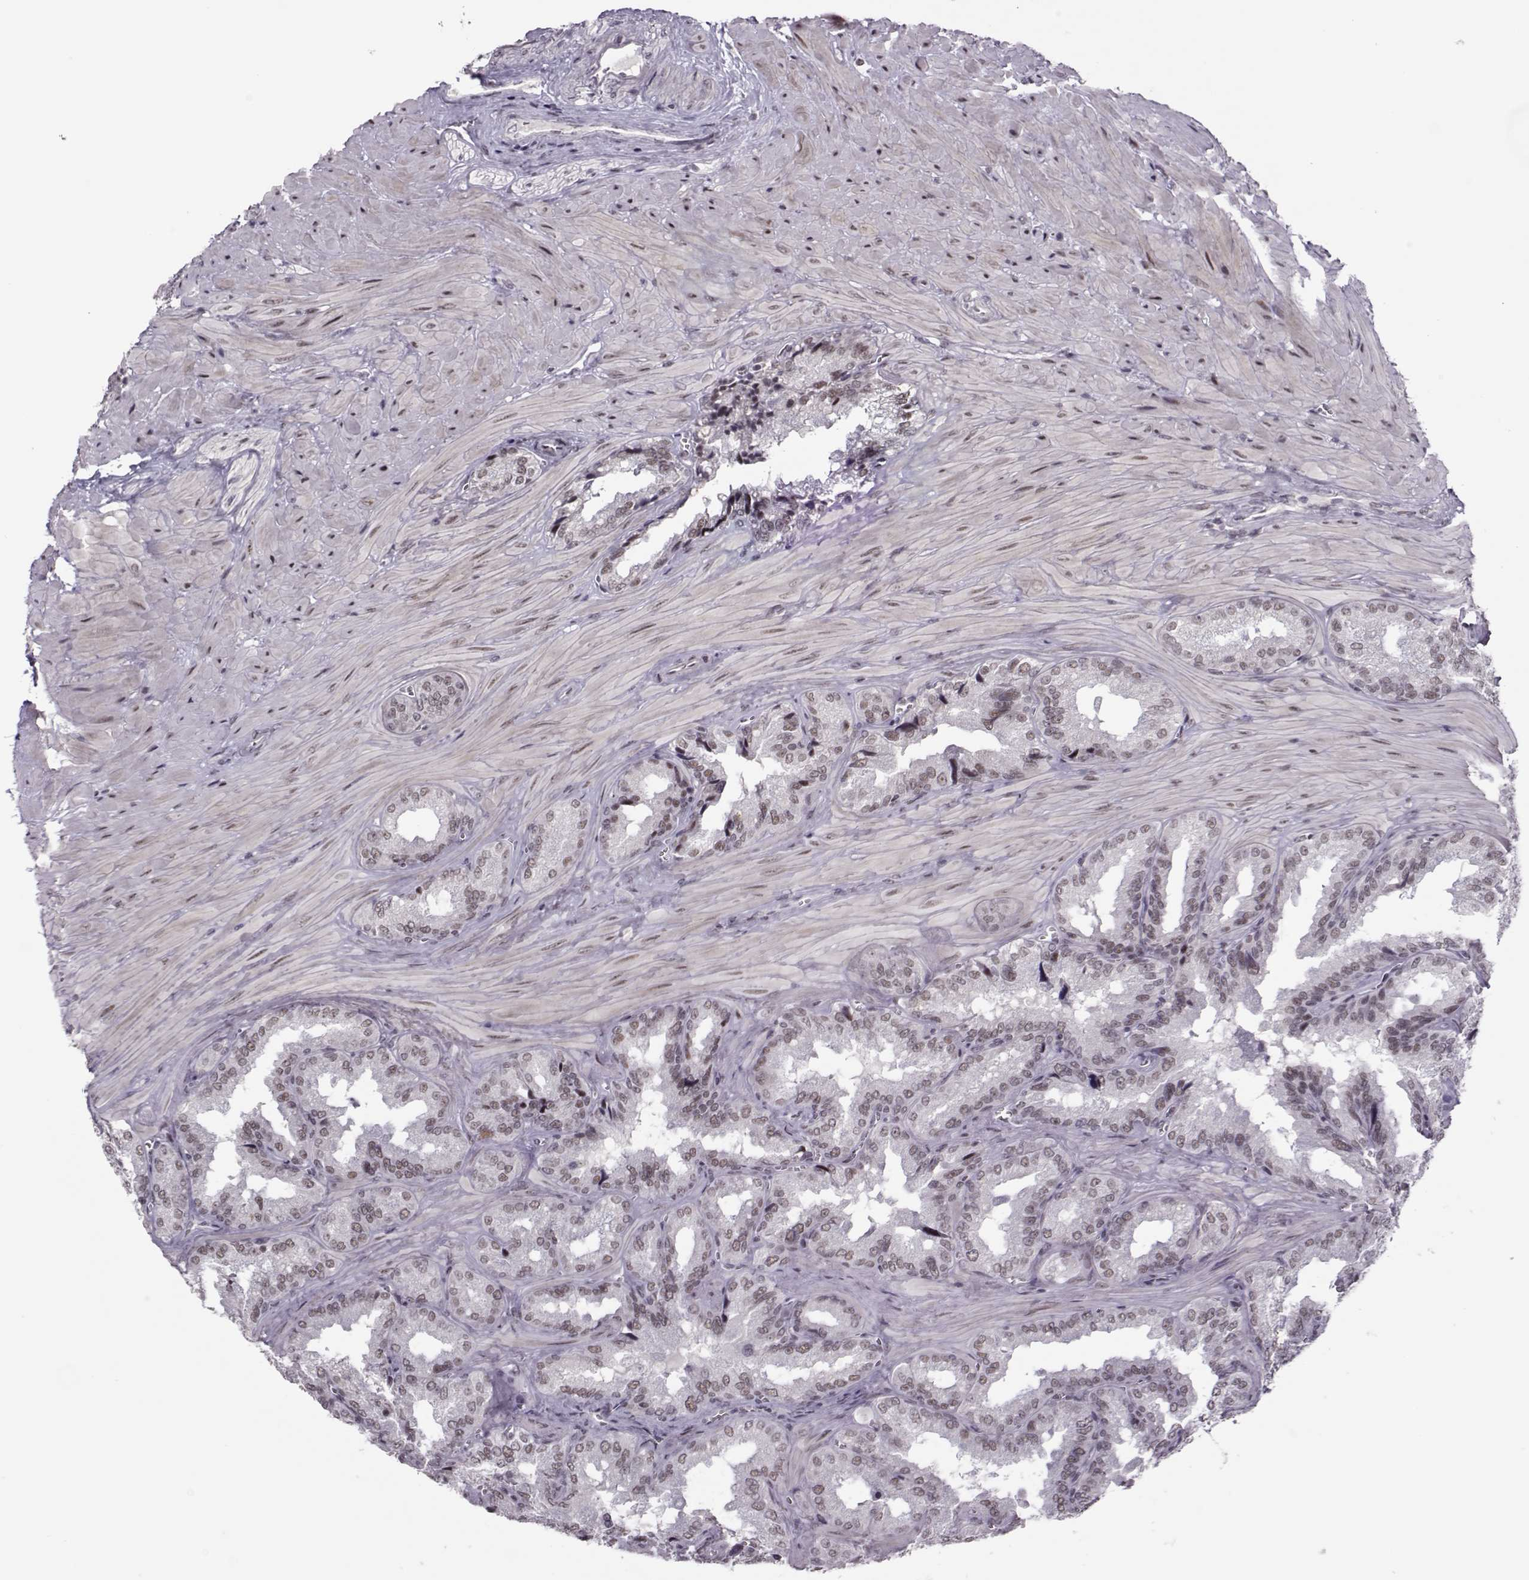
{"staining": {"intensity": "weak", "quantity": "25%-75%", "location": "nuclear"}, "tissue": "seminal vesicle", "cell_type": "Glandular cells", "image_type": "normal", "snomed": [{"axis": "morphology", "description": "Normal tissue, NOS"}, {"axis": "topography", "description": "Seminal veicle"}], "caption": "Seminal vesicle stained for a protein (brown) reveals weak nuclear positive staining in about 25%-75% of glandular cells.", "gene": "LIN28A", "patient": {"sex": "male", "age": 37}}